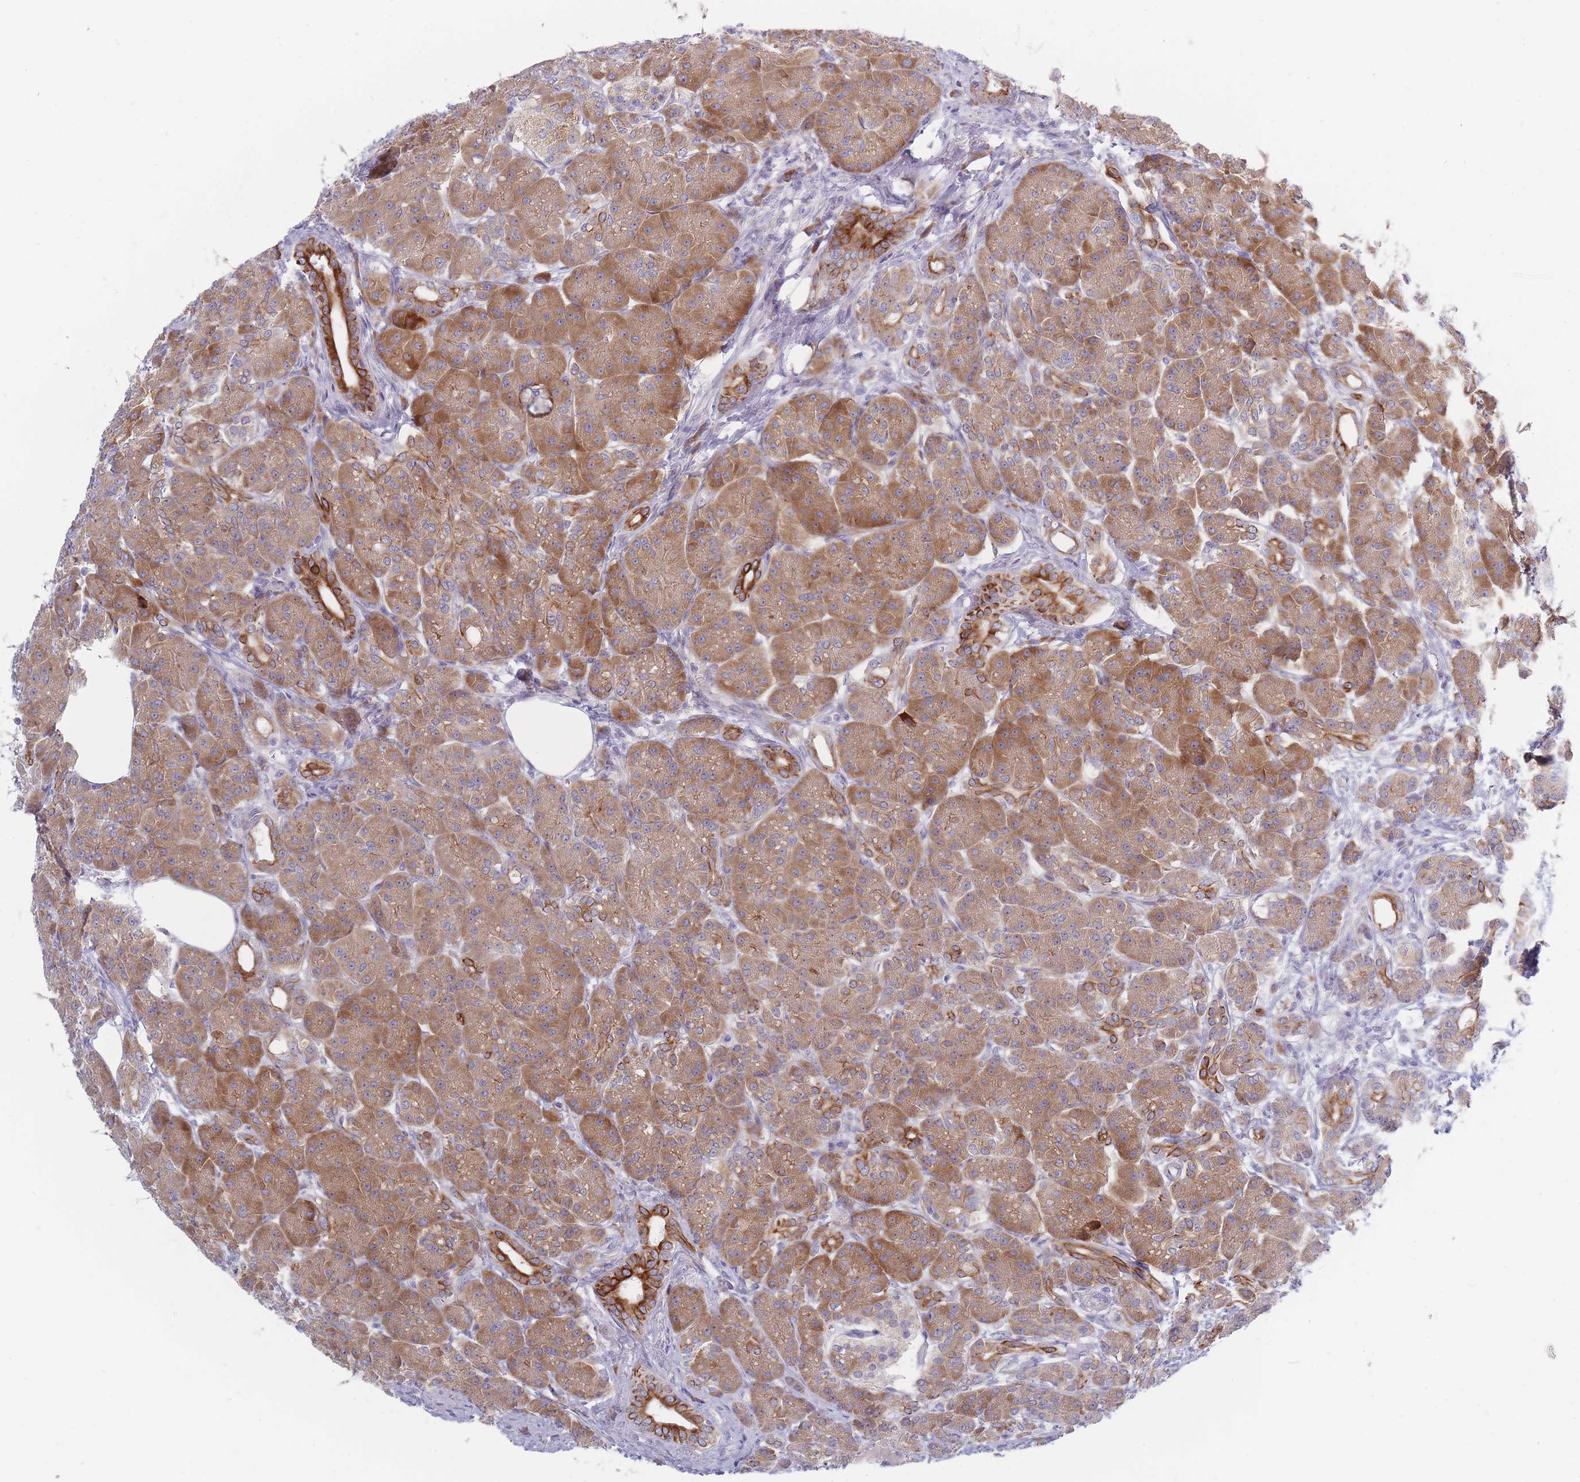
{"staining": {"intensity": "strong", "quantity": ">75%", "location": "cytoplasmic/membranous"}, "tissue": "pancreas", "cell_type": "Exocrine glandular cells", "image_type": "normal", "snomed": [{"axis": "morphology", "description": "Normal tissue, NOS"}, {"axis": "topography", "description": "Pancreas"}], "caption": "A high-resolution micrograph shows IHC staining of normal pancreas, which exhibits strong cytoplasmic/membranous positivity in about >75% of exocrine glandular cells. (Stains: DAB (3,3'-diaminobenzidine) in brown, nuclei in blue, Microscopy: brightfield microscopy at high magnification).", "gene": "SPATS1", "patient": {"sex": "male", "age": 63}}